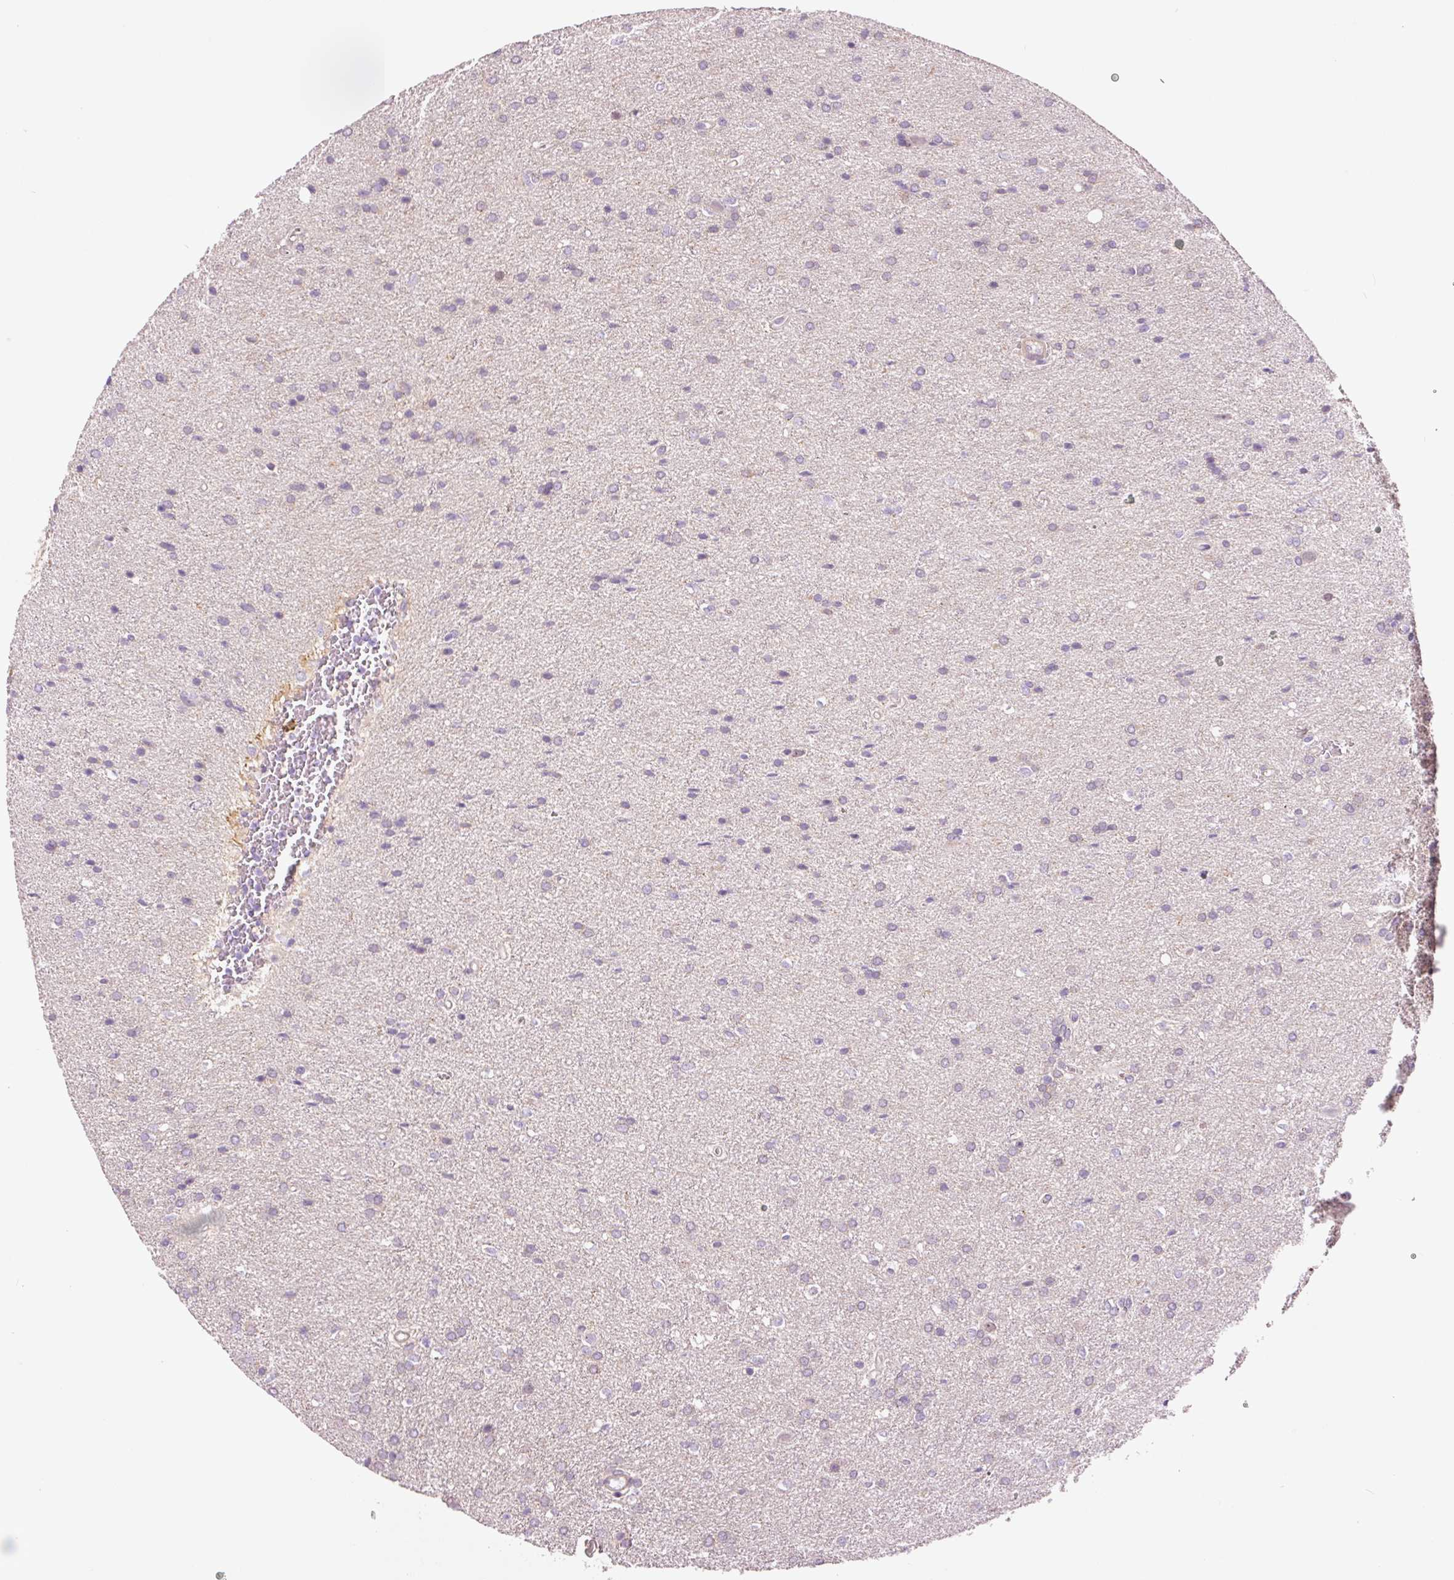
{"staining": {"intensity": "negative", "quantity": "none", "location": "none"}, "tissue": "glioma", "cell_type": "Tumor cells", "image_type": "cancer", "snomed": [{"axis": "morphology", "description": "Glioma, malignant, Low grade"}, {"axis": "topography", "description": "Brain"}], "caption": "Low-grade glioma (malignant) stained for a protein using immunohistochemistry exhibits no staining tumor cells.", "gene": "DAPP1", "patient": {"sex": "female", "age": 34}}